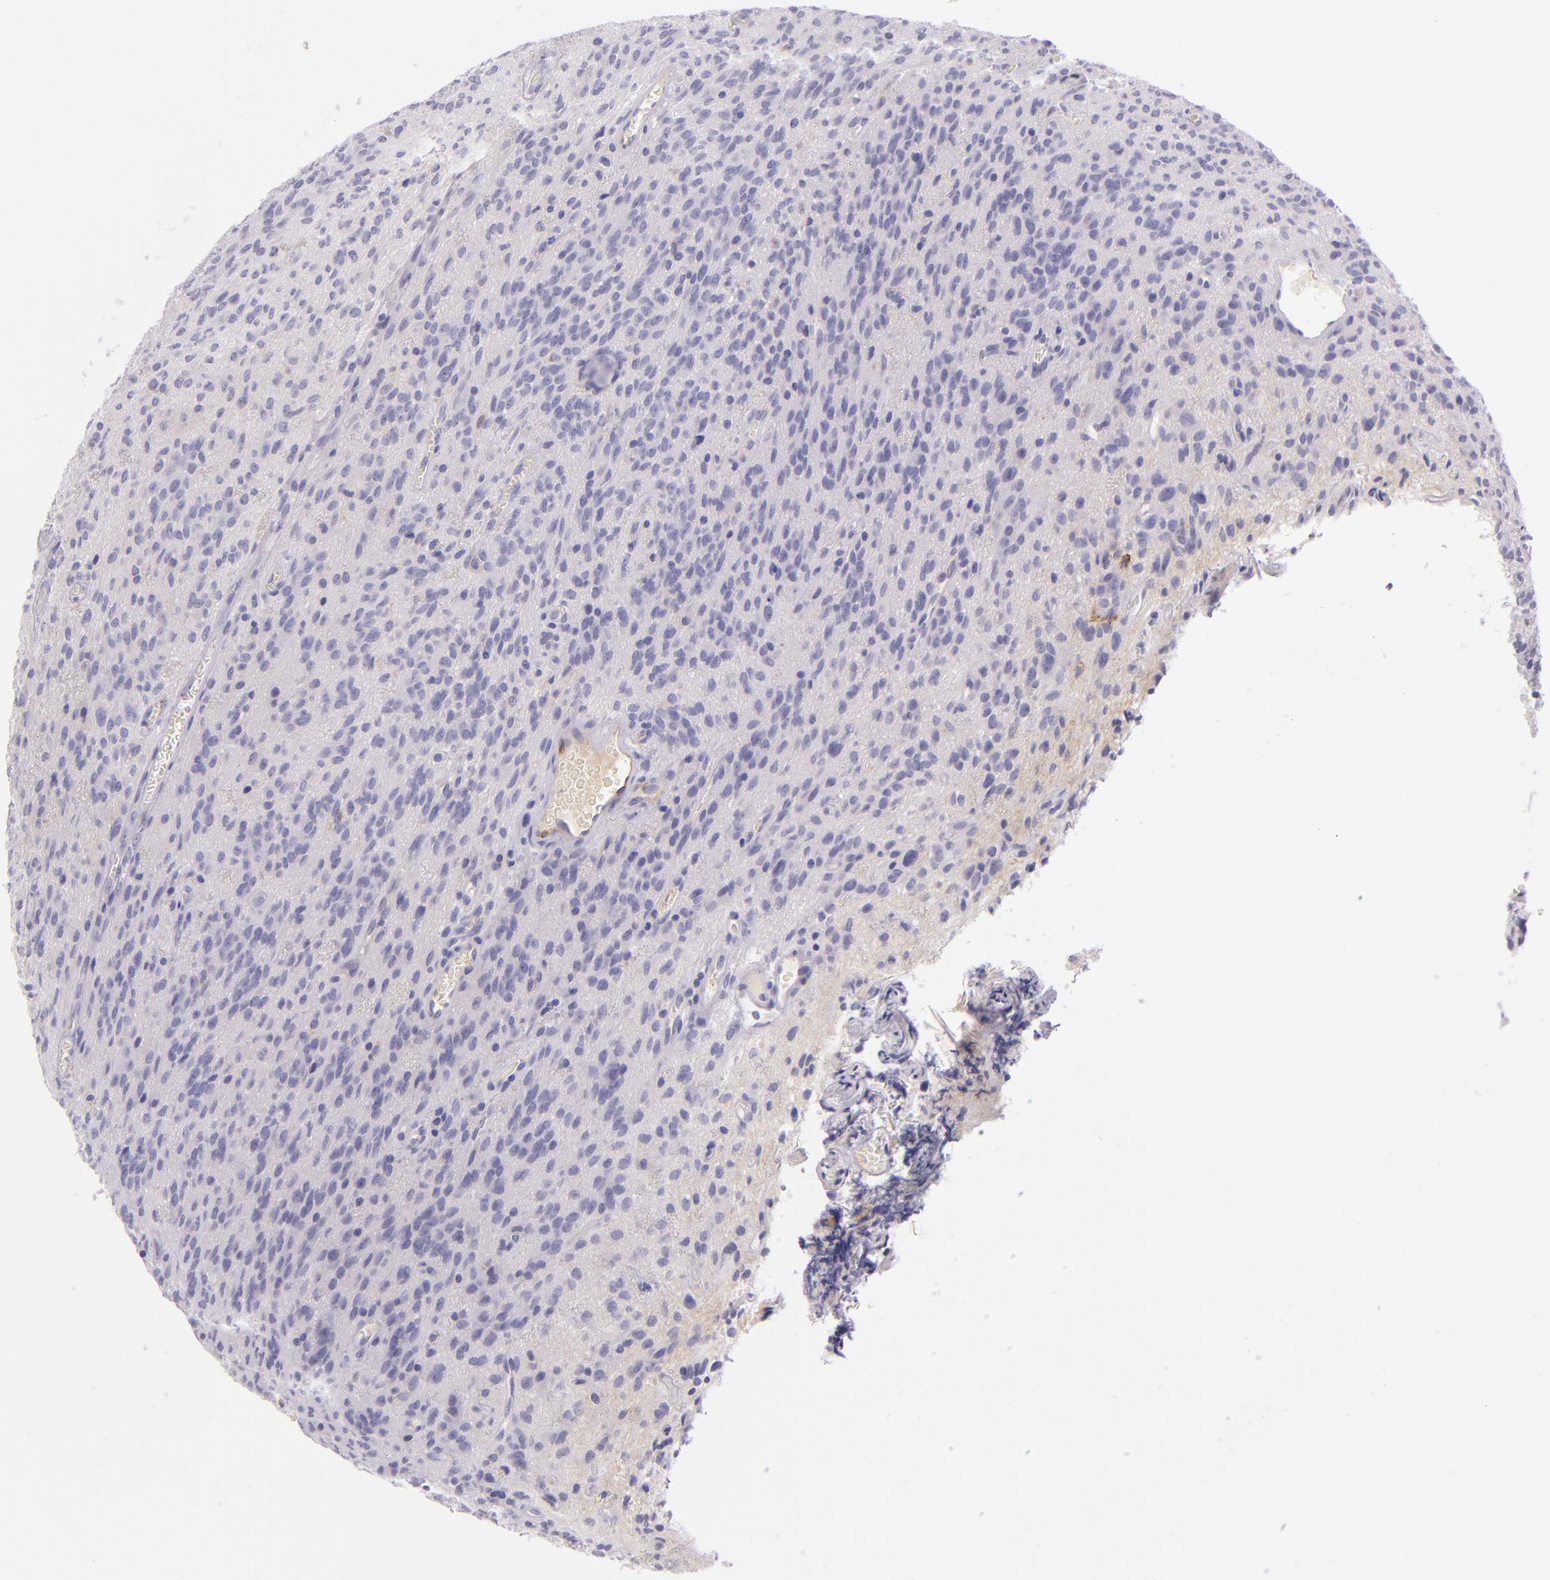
{"staining": {"intensity": "negative", "quantity": "none", "location": "none"}, "tissue": "glioma", "cell_type": "Tumor cells", "image_type": "cancer", "snomed": [{"axis": "morphology", "description": "Glioma, malignant, Low grade"}, {"axis": "topography", "description": "Brain"}], "caption": "An image of glioma stained for a protein shows no brown staining in tumor cells.", "gene": "ICAM1", "patient": {"sex": "female", "age": 15}}